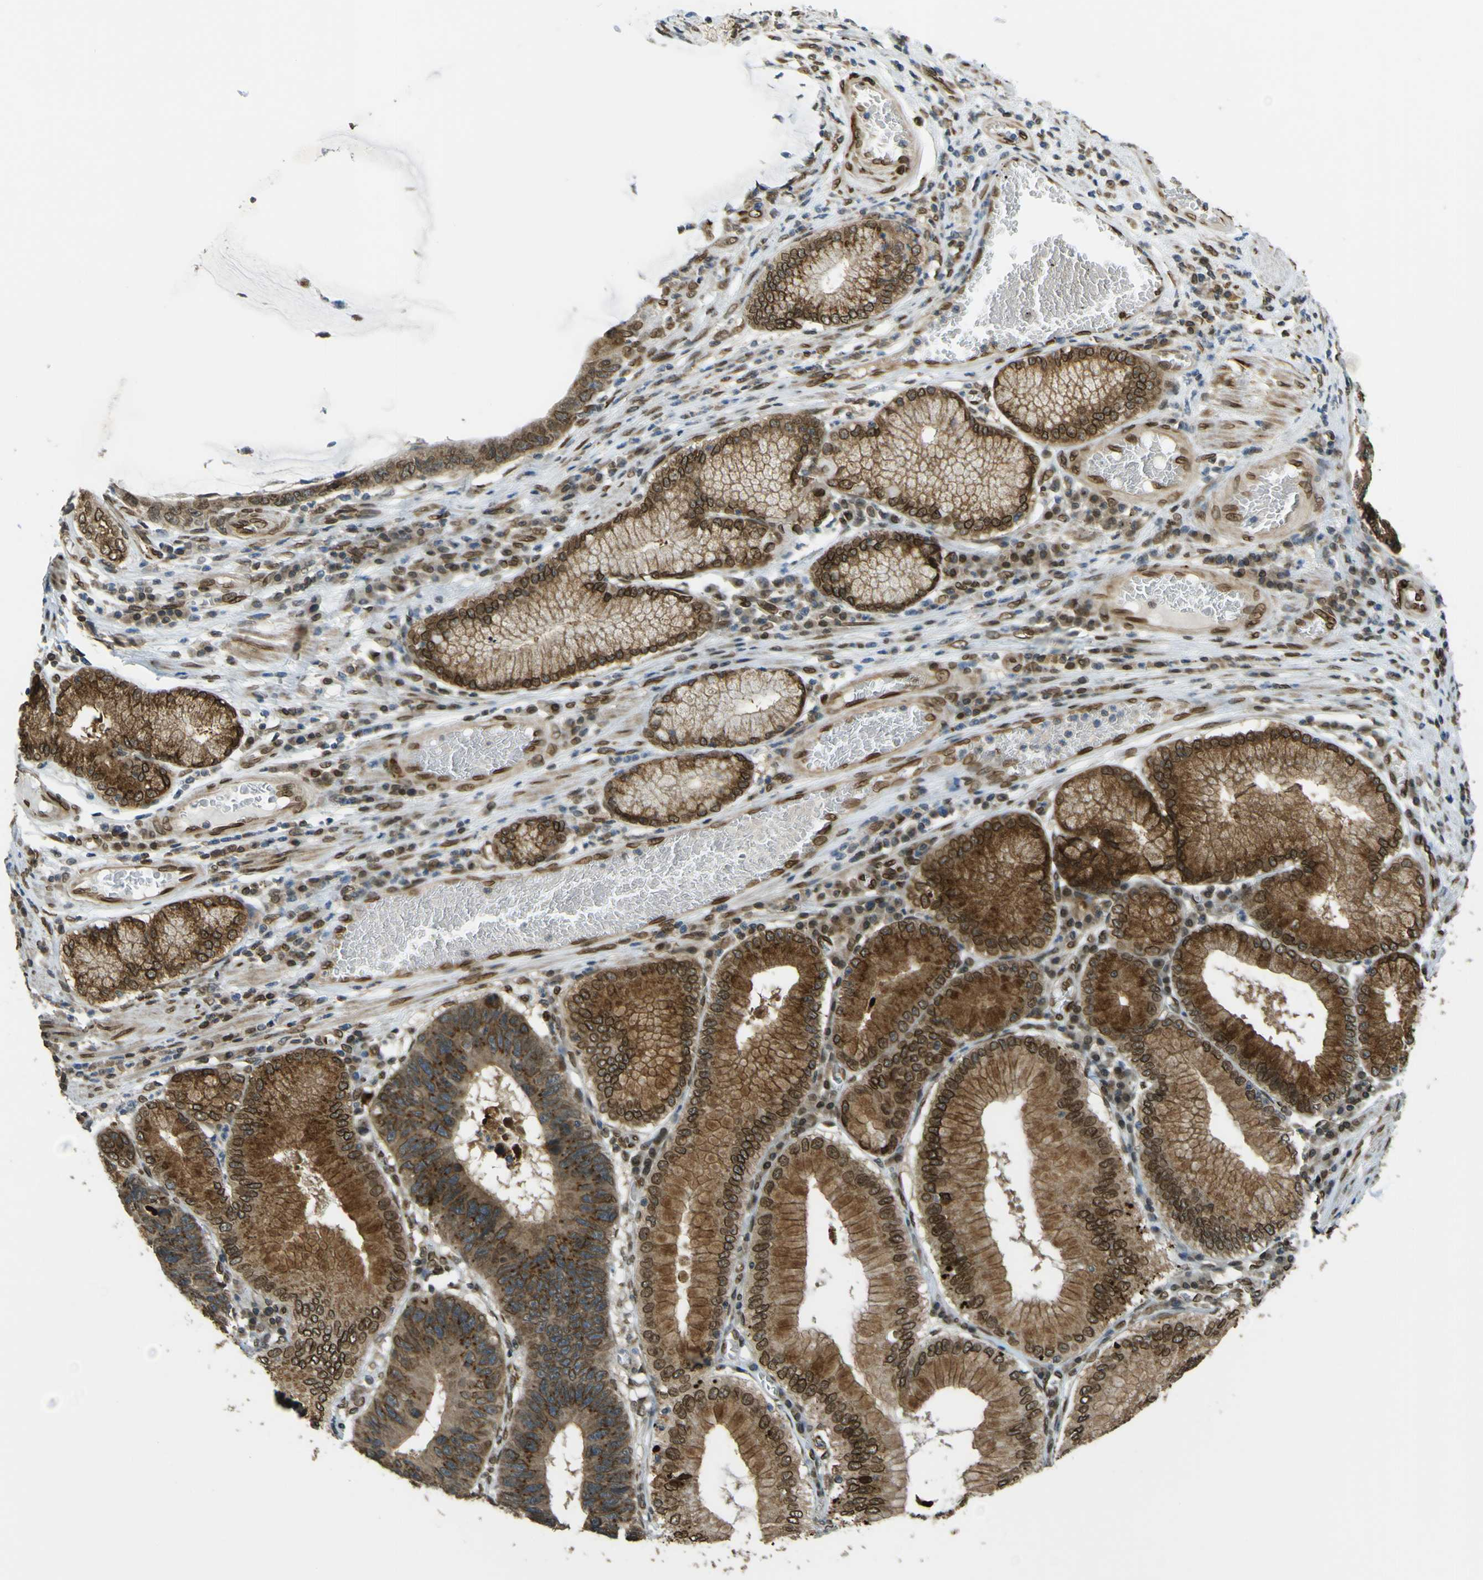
{"staining": {"intensity": "strong", "quantity": ">75%", "location": "cytoplasmic/membranous,nuclear"}, "tissue": "stomach cancer", "cell_type": "Tumor cells", "image_type": "cancer", "snomed": [{"axis": "morphology", "description": "Adenocarcinoma, NOS"}, {"axis": "topography", "description": "Stomach"}], "caption": "High-power microscopy captured an IHC photomicrograph of adenocarcinoma (stomach), revealing strong cytoplasmic/membranous and nuclear staining in approximately >75% of tumor cells.", "gene": "GALNT1", "patient": {"sex": "male", "age": 59}}